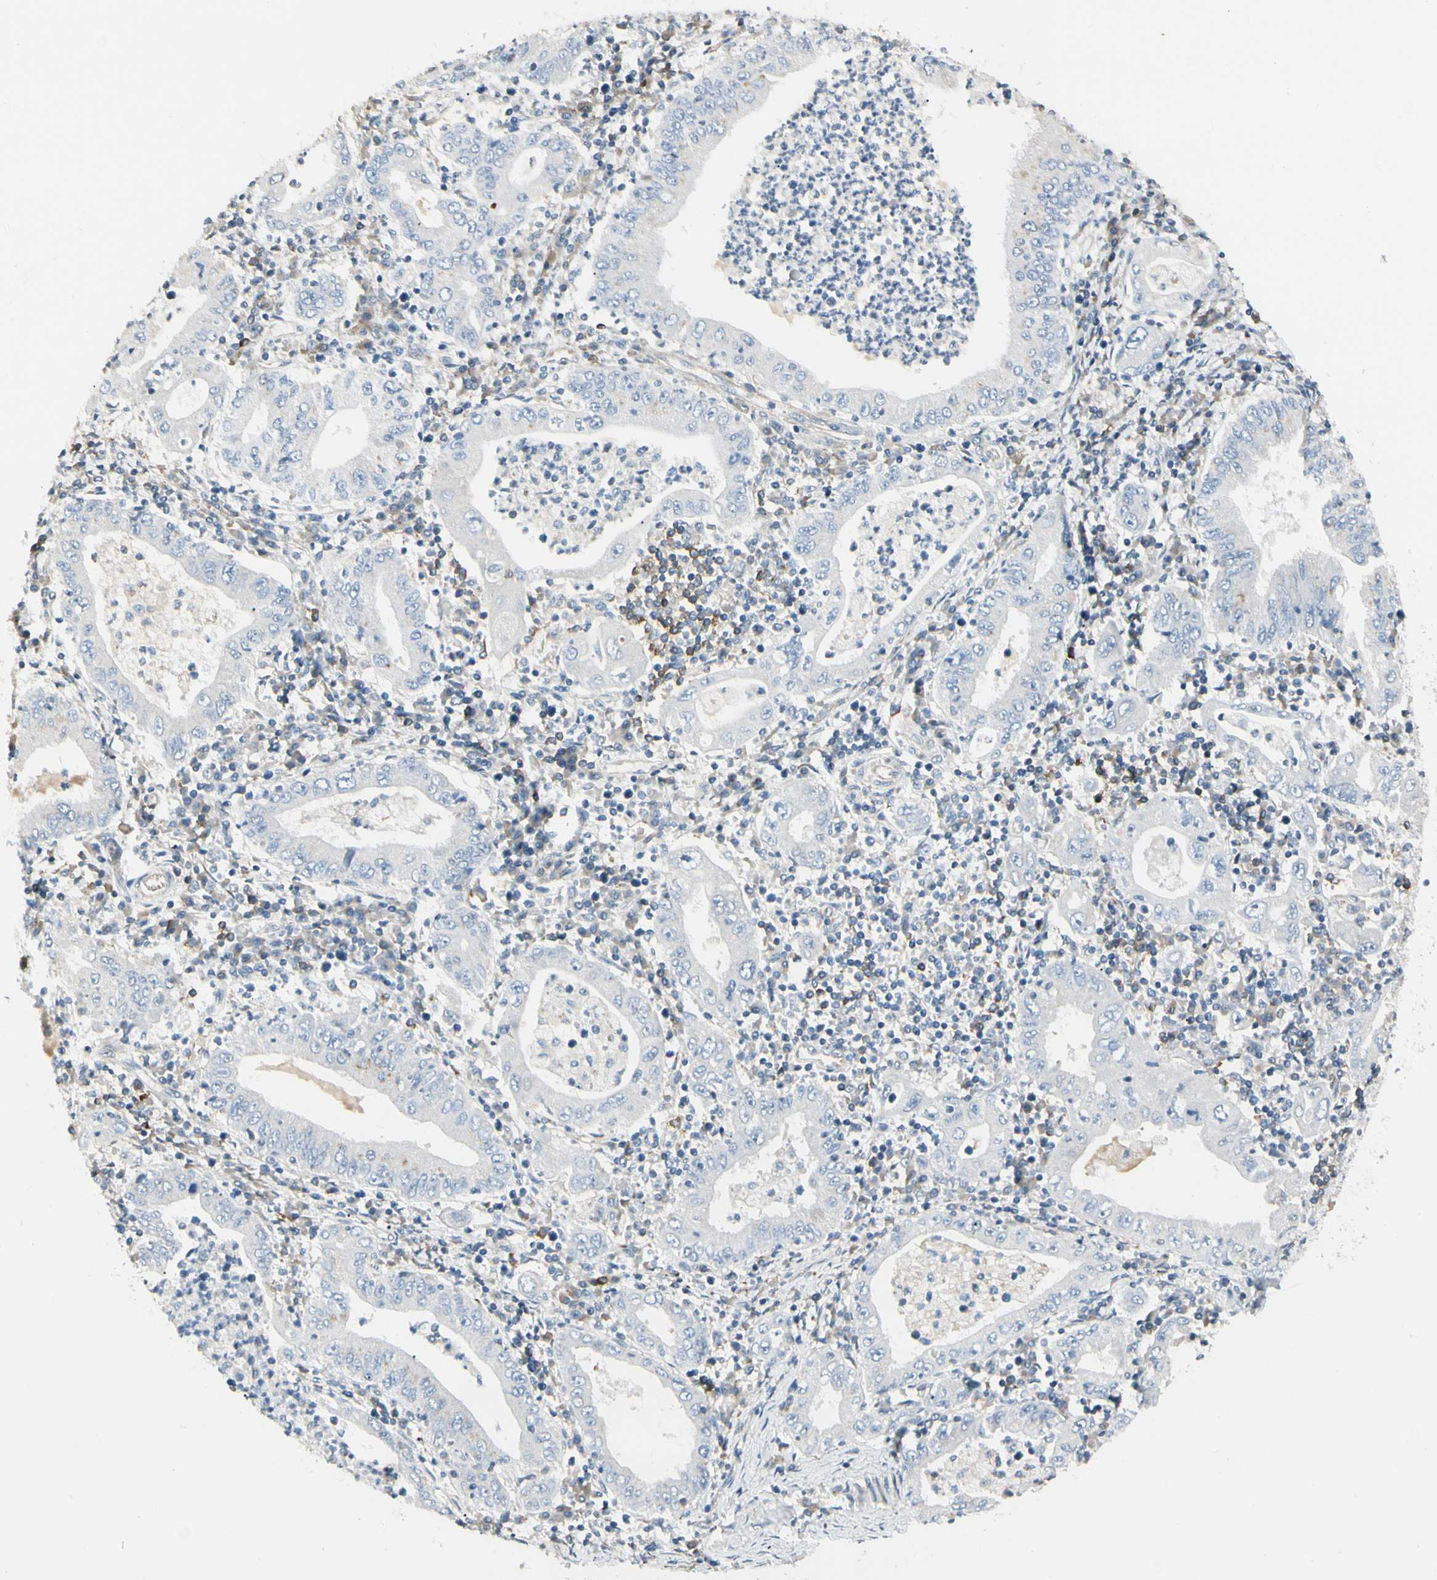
{"staining": {"intensity": "negative", "quantity": "none", "location": "none"}, "tissue": "stomach cancer", "cell_type": "Tumor cells", "image_type": "cancer", "snomed": [{"axis": "morphology", "description": "Normal tissue, NOS"}, {"axis": "morphology", "description": "Adenocarcinoma, NOS"}, {"axis": "topography", "description": "Esophagus"}, {"axis": "topography", "description": "Stomach, upper"}, {"axis": "topography", "description": "Peripheral nerve tissue"}], "caption": "The histopathology image demonstrates no staining of tumor cells in adenocarcinoma (stomach).", "gene": "ABCA3", "patient": {"sex": "male", "age": 62}}